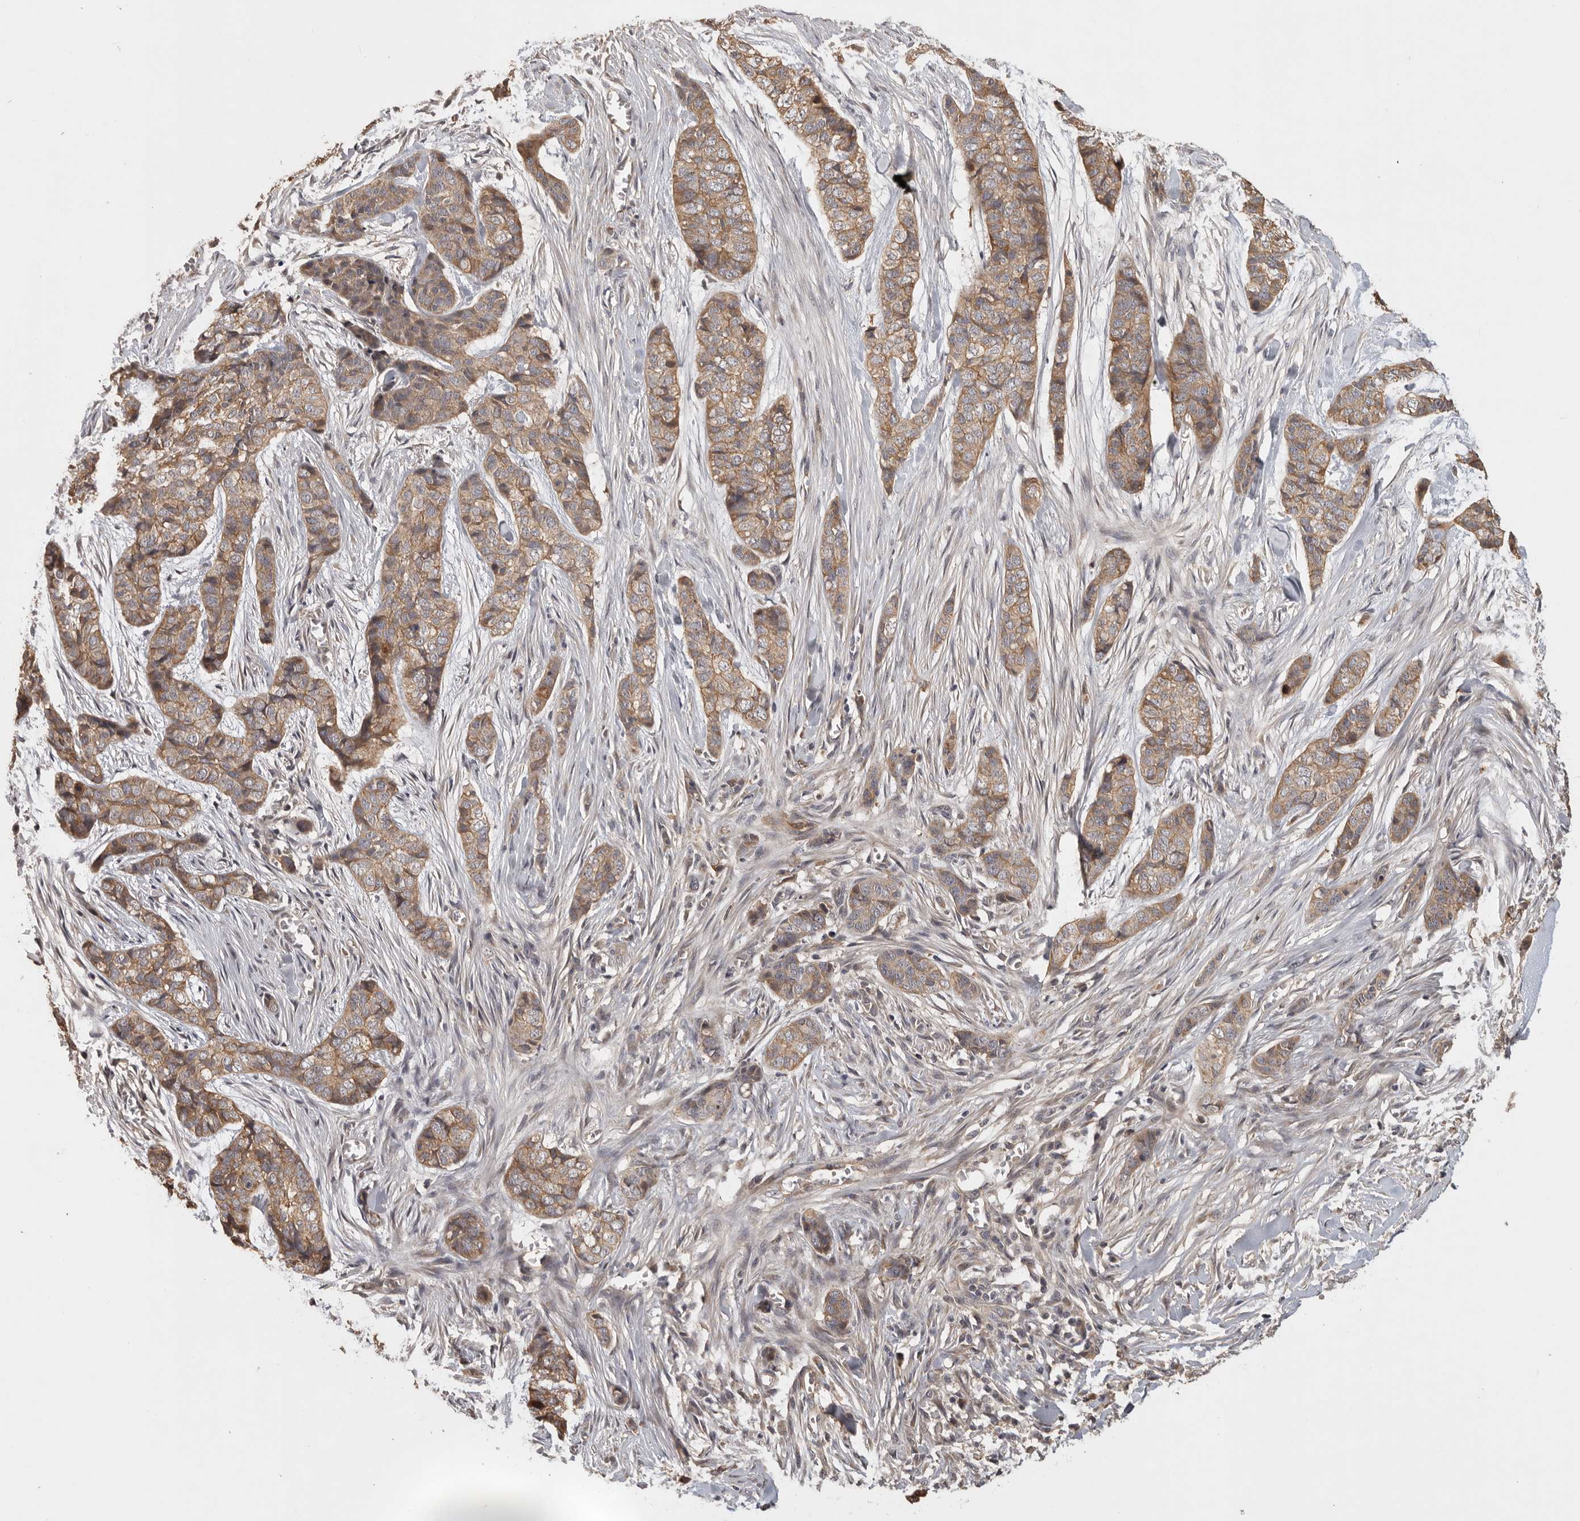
{"staining": {"intensity": "moderate", "quantity": ">75%", "location": "cytoplasmic/membranous"}, "tissue": "skin cancer", "cell_type": "Tumor cells", "image_type": "cancer", "snomed": [{"axis": "morphology", "description": "Basal cell carcinoma"}, {"axis": "topography", "description": "Skin"}], "caption": "Immunohistochemical staining of skin cancer (basal cell carcinoma) displays medium levels of moderate cytoplasmic/membranous protein expression in approximately >75% of tumor cells.", "gene": "BAIAP2", "patient": {"sex": "female", "age": 64}}